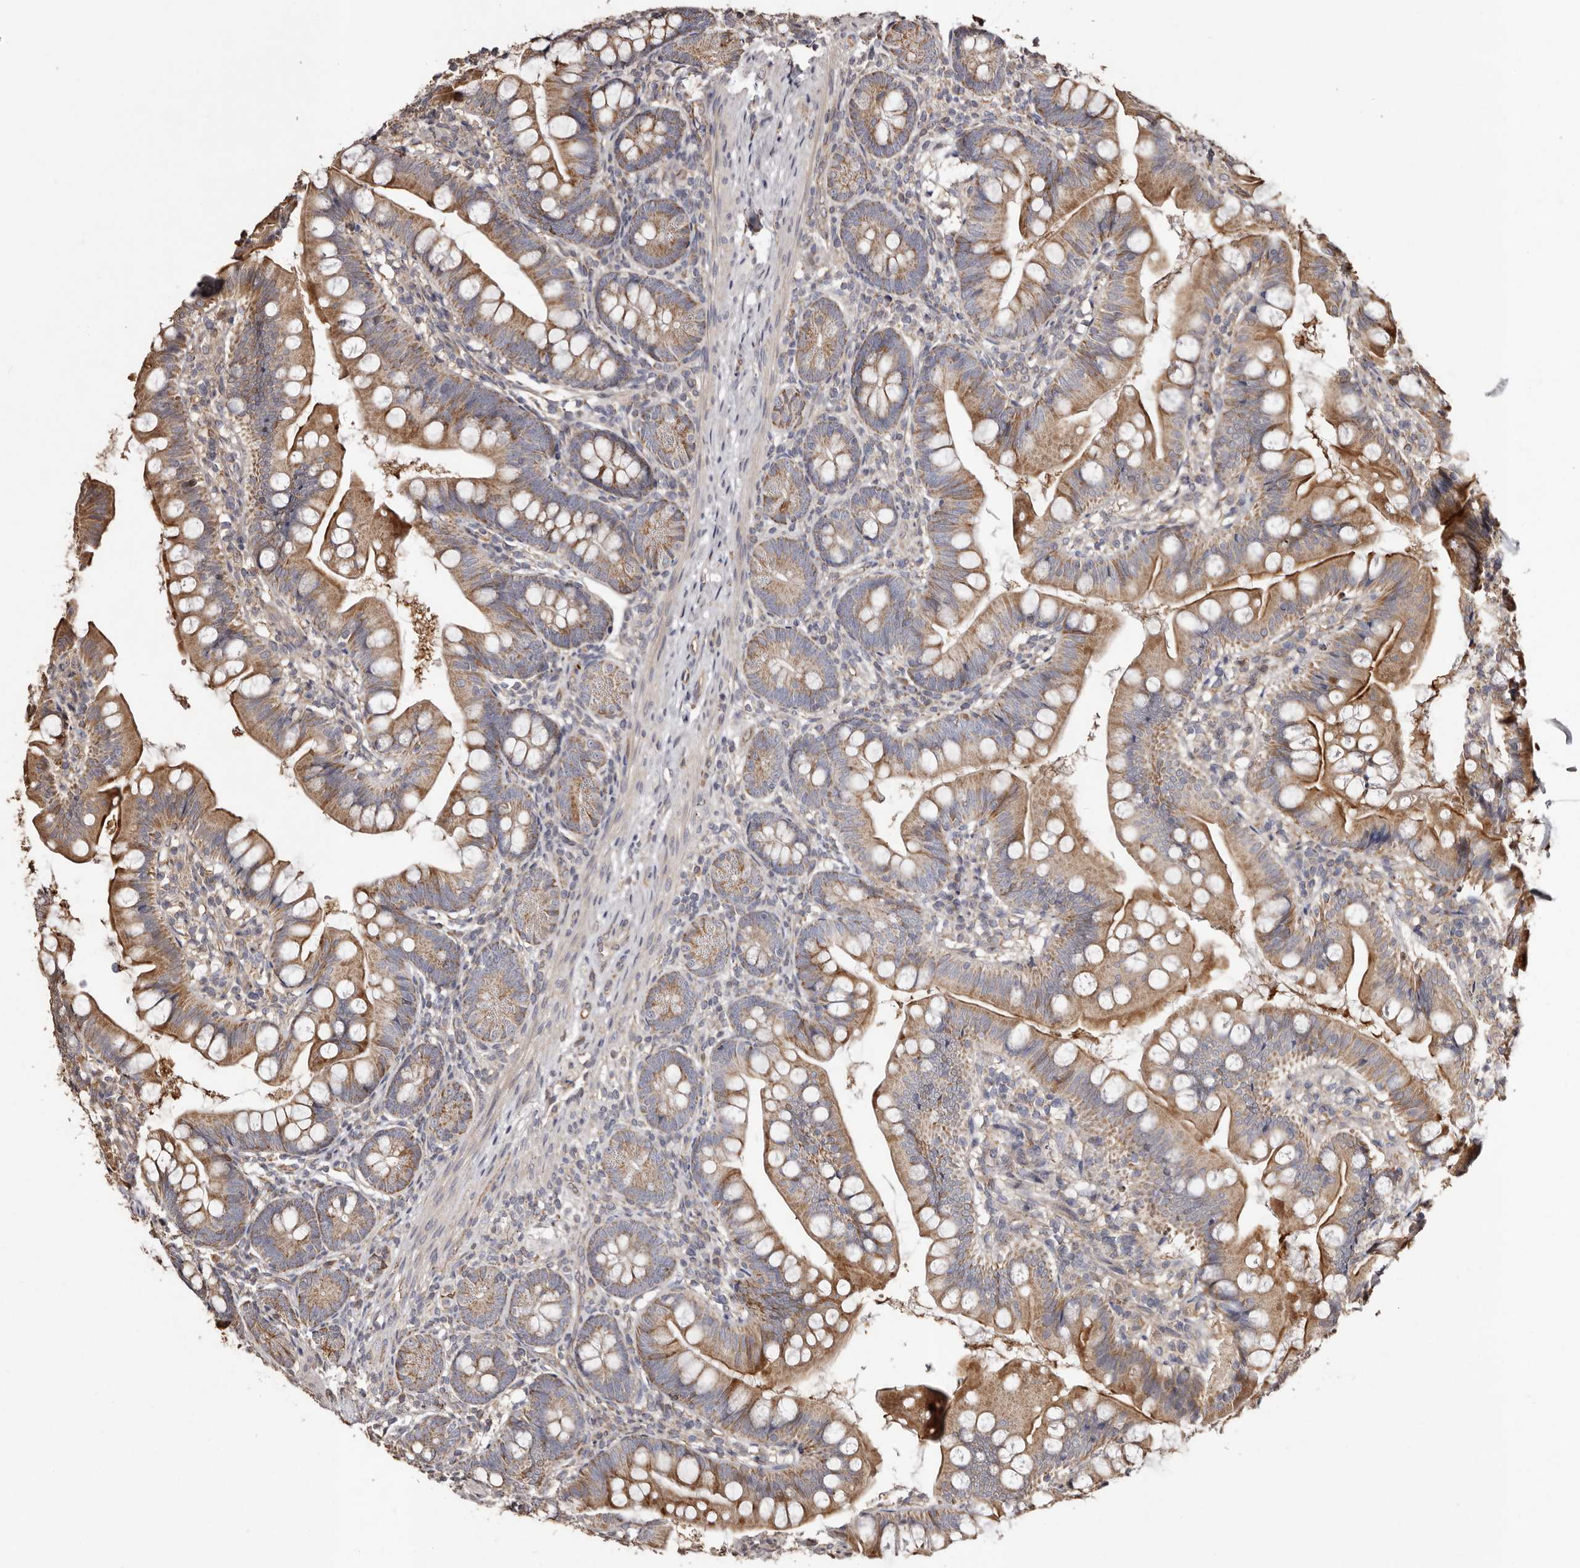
{"staining": {"intensity": "moderate", "quantity": ">75%", "location": "cytoplasmic/membranous"}, "tissue": "small intestine", "cell_type": "Glandular cells", "image_type": "normal", "snomed": [{"axis": "morphology", "description": "Normal tissue, NOS"}, {"axis": "topography", "description": "Small intestine"}], "caption": "DAB immunohistochemical staining of normal human small intestine displays moderate cytoplasmic/membranous protein expression in about >75% of glandular cells.", "gene": "MACC1", "patient": {"sex": "male", "age": 7}}